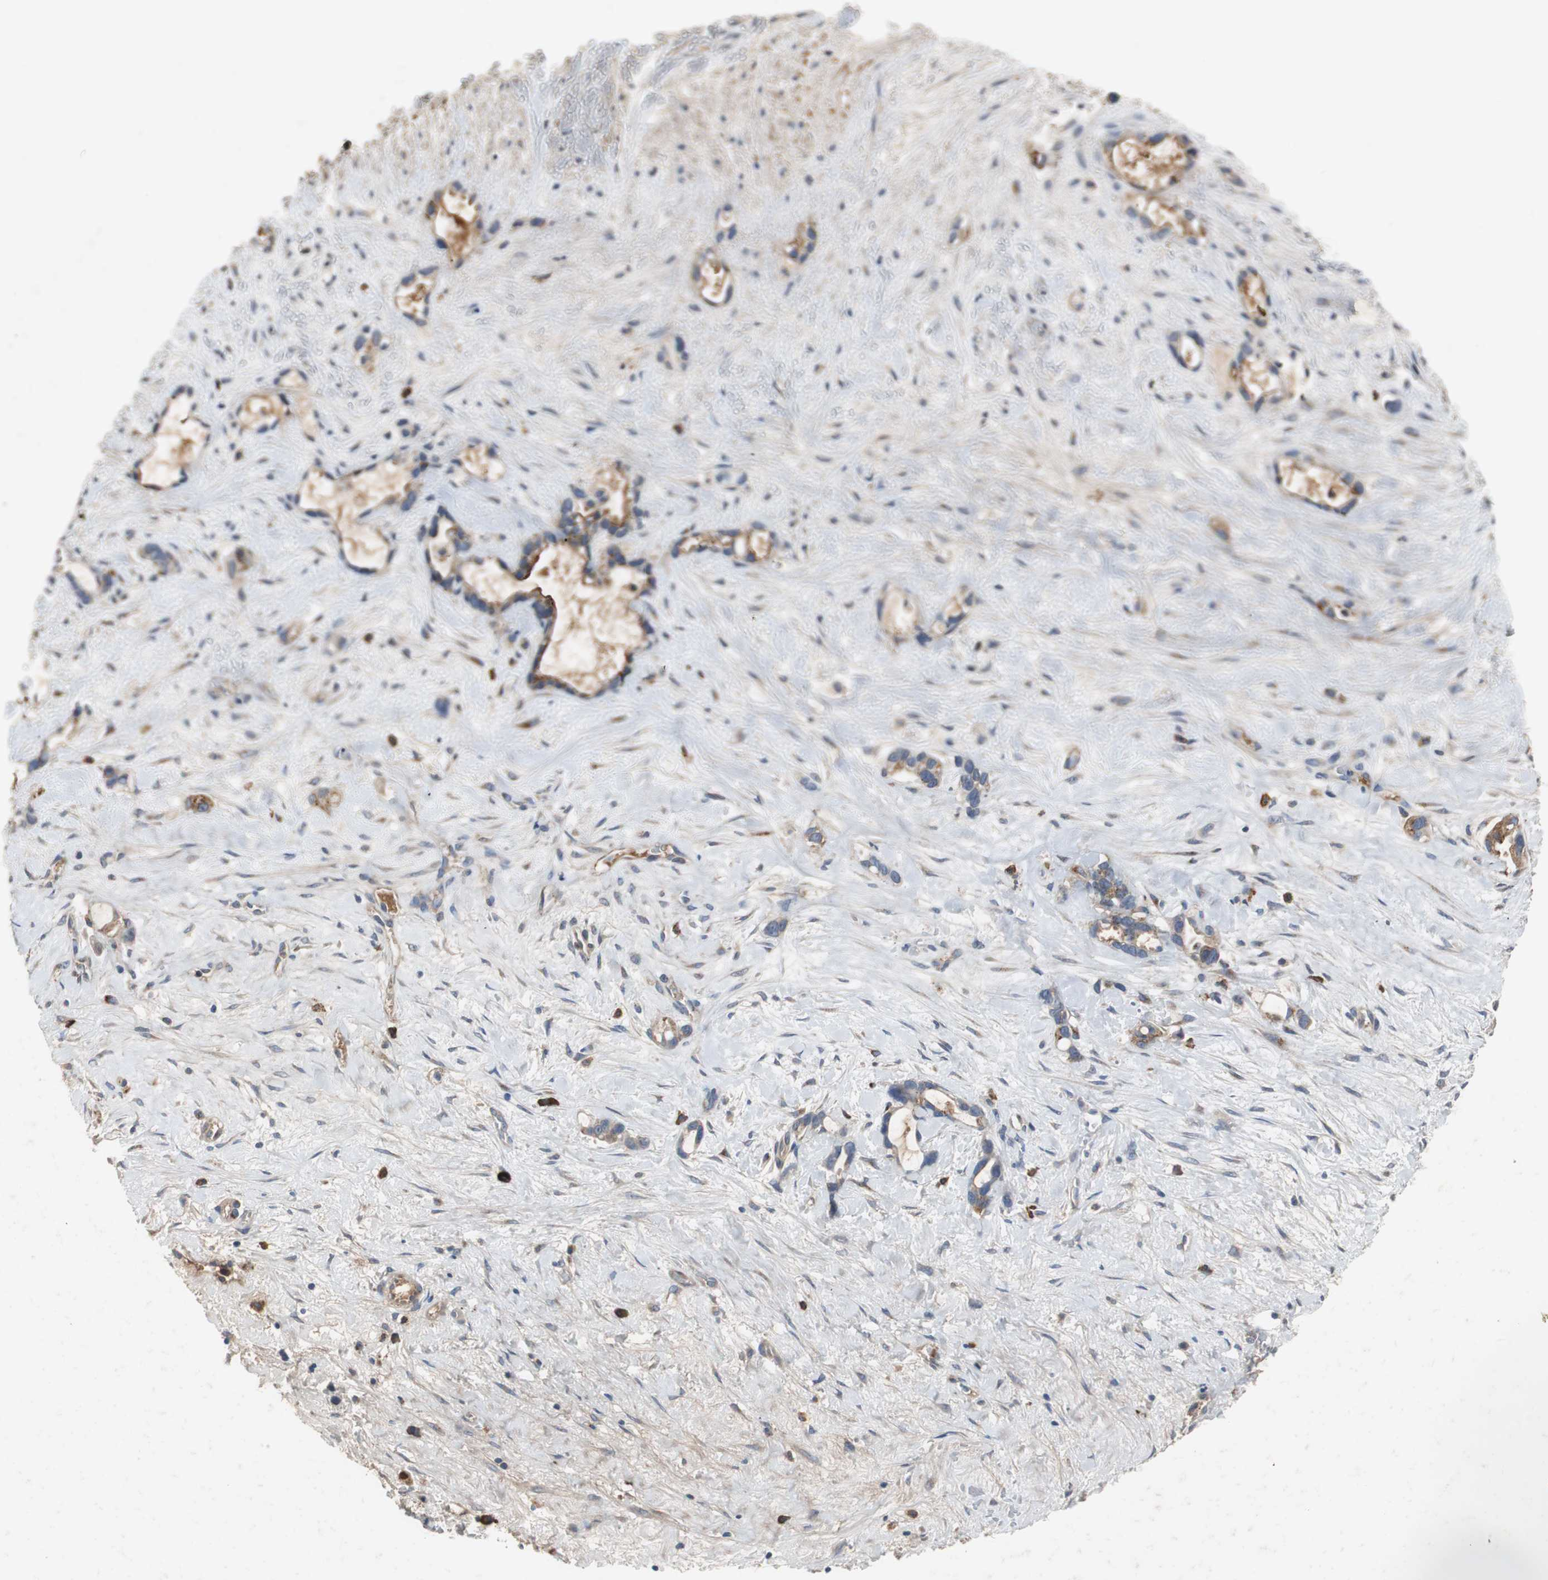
{"staining": {"intensity": "weak", "quantity": ">75%", "location": "cytoplasmic/membranous"}, "tissue": "liver cancer", "cell_type": "Tumor cells", "image_type": "cancer", "snomed": [{"axis": "morphology", "description": "Cholangiocarcinoma"}, {"axis": "topography", "description": "Liver"}], "caption": "There is low levels of weak cytoplasmic/membranous expression in tumor cells of liver cholangiocarcinoma, as demonstrated by immunohistochemical staining (brown color).", "gene": "SORT1", "patient": {"sex": "female", "age": 65}}